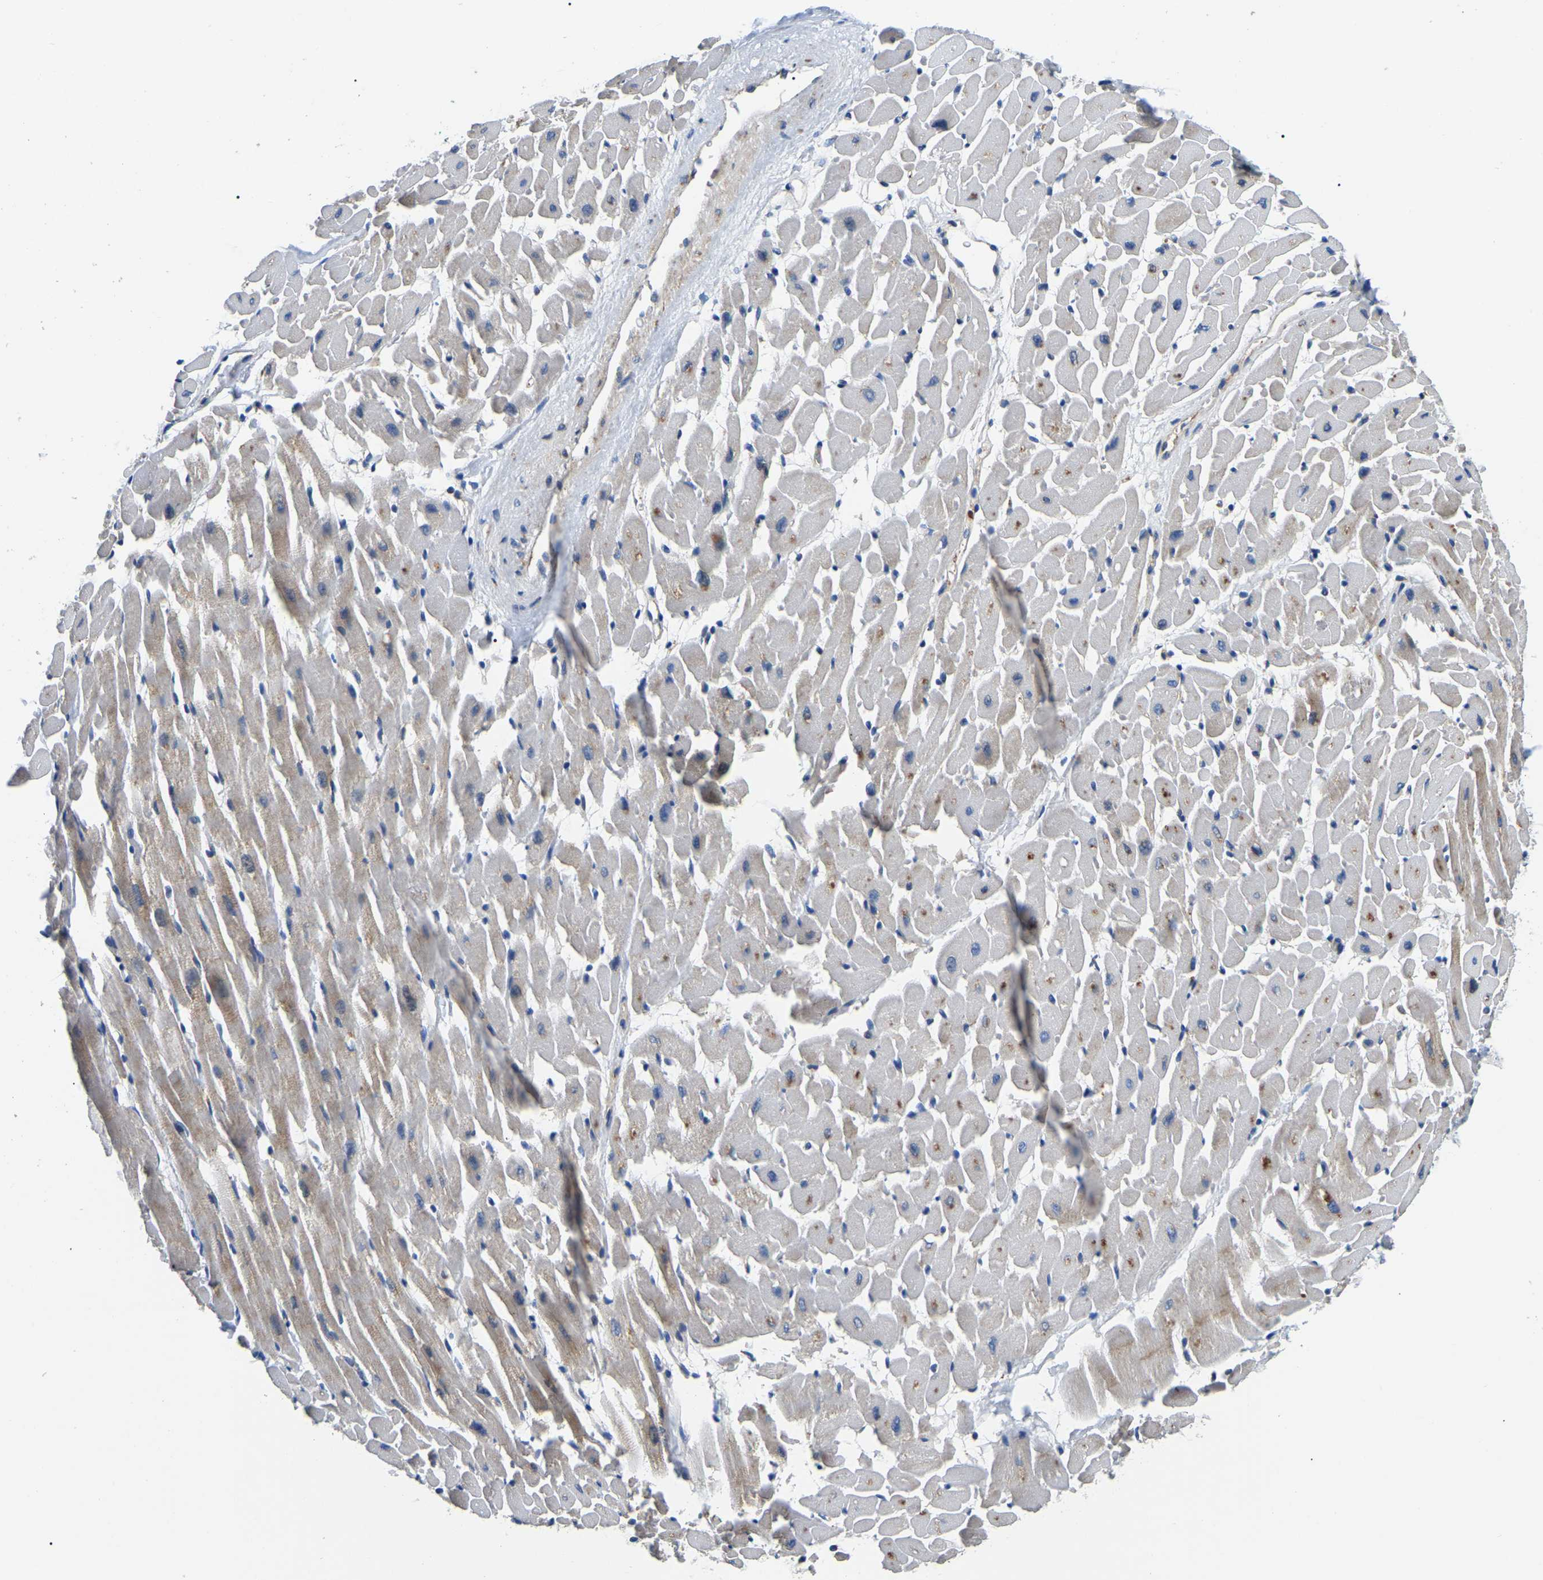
{"staining": {"intensity": "moderate", "quantity": "25%-75%", "location": "cytoplasmic/membranous"}, "tissue": "heart muscle", "cell_type": "Cardiomyocytes", "image_type": "normal", "snomed": [{"axis": "morphology", "description": "Normal tissue, NOS"}, {"axis": "topography", "description": "Heart"}], "caption": "IHC staining of normal heart muscle, which shows medium levels of moderate cytoplasmic/membranous staining in about 25%-75% of cardiomyocytes indicating moderate cytoplasmic/membranous protein staining. The staining was performed using DAB (brown) for protein detection and nuclei were counterstained in hematoxylin (blue).", "gene": "PPM1E", "patient": {"sex": "male", "age": 45}}